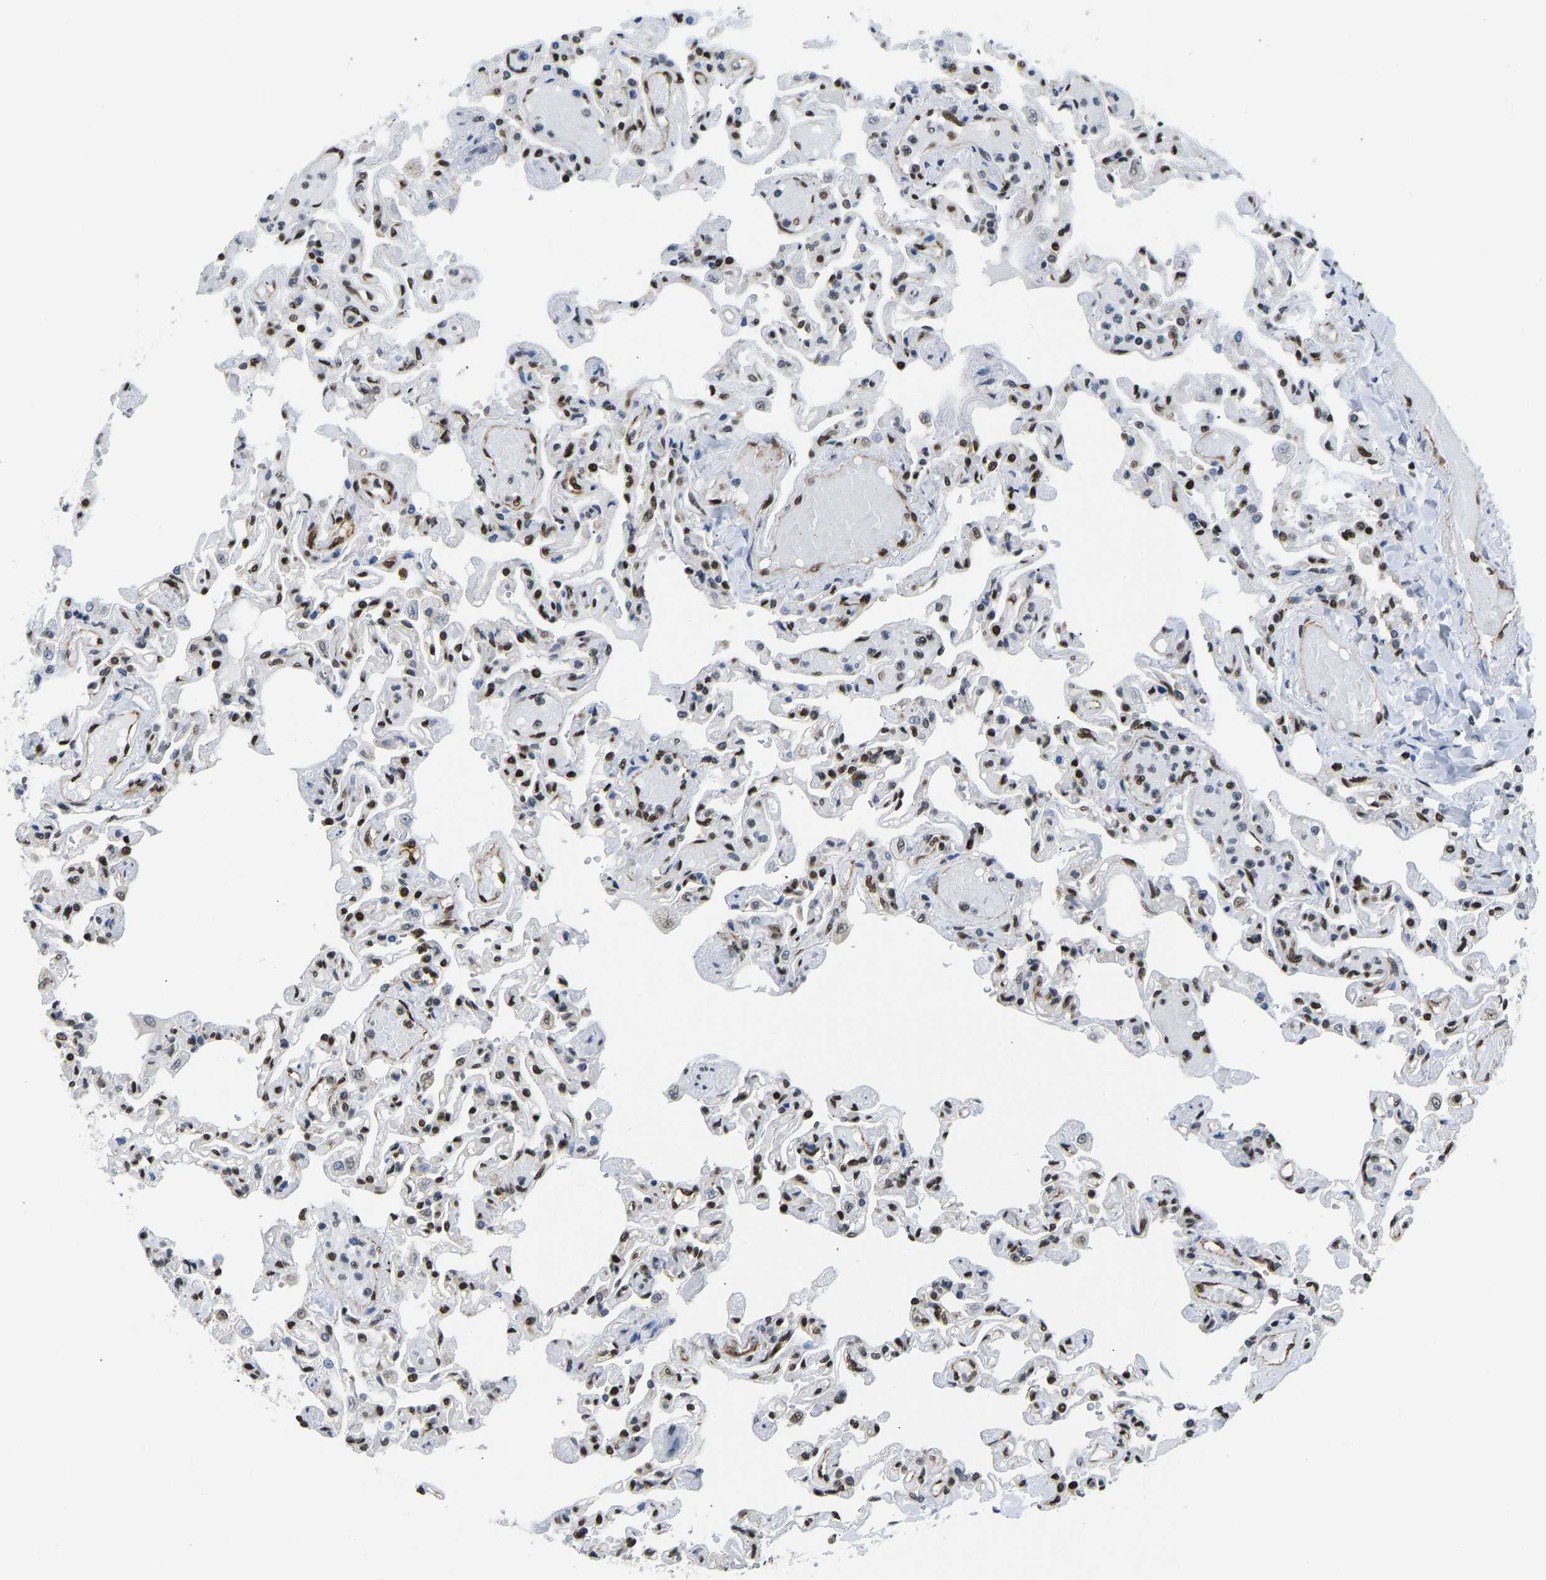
{"staining": {"intensity": "strong", "quantity": "<25%", "location": "cytoplasmic/membranous"}, "tissue": "lung", "cell_type": "Alveolar cells", "image_type": "normal", "snomed": [{"axis": "morphology", "description": "Normal tissue, NOS"}, {"axis": "topography", "description": "Lung"}], "caption": "Immunohistochemical staining of normal lung reveals strong cytoplasmic/membranous protein staining in about <25% of alveolar cells. (Brightfield microscopy of DAB IHC at high magnification).", "gene": "ZSCAN20", "patient": {"sex": "male", "age": 21}}